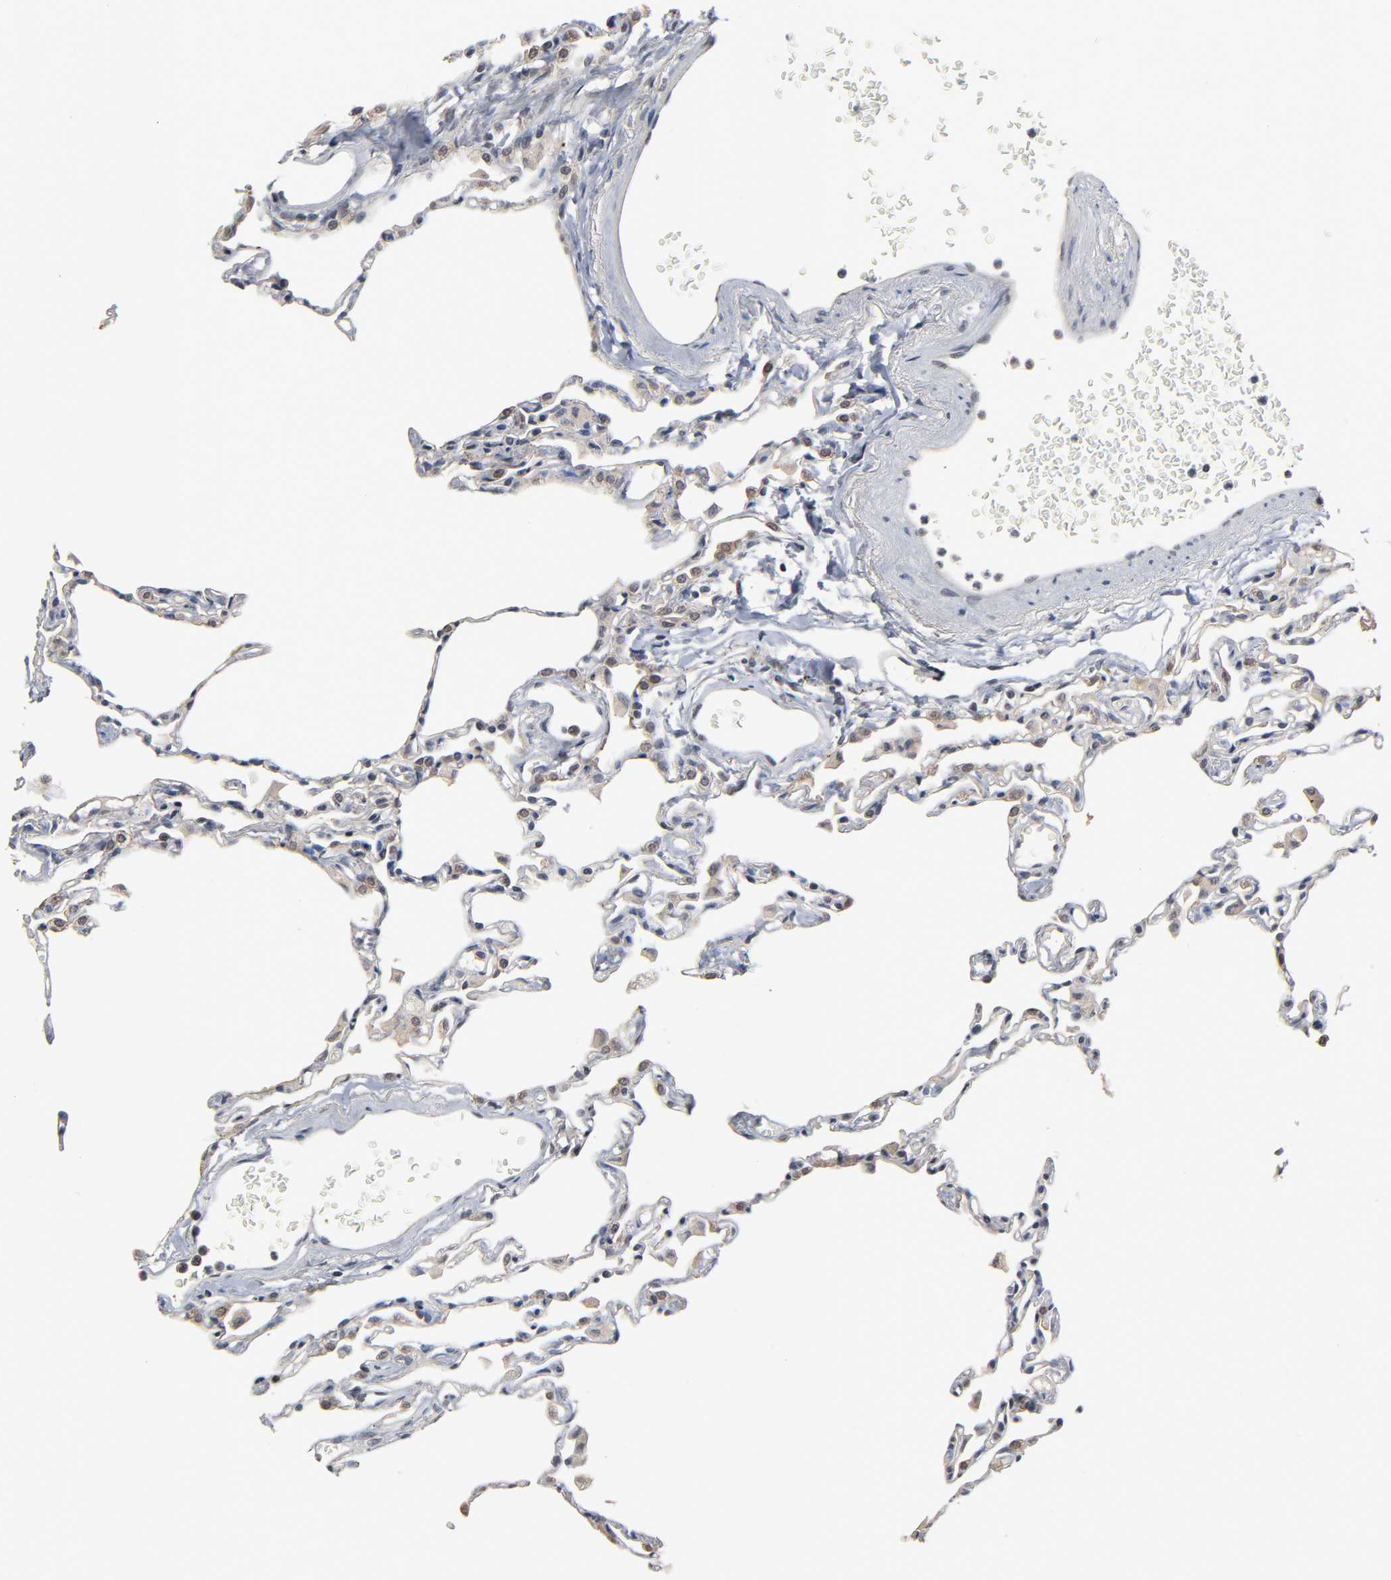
{"staining": {"intensity": "moderate", "quantity": "25%-75%", "location": "cytoplasmic/membranous,nuclear"}, "tissue": "lung", "cell_type": "Alveolar cells", "image_type": "normal", "snomed": [{"axis": "morphology", "description": "Normal tissue, NOS"}, {"axis": "topography", "description": "Lung"}], "caption": "Benign lung demonstrates moderate cytoplasmic/membranous,nuclear staining in approximately 25%-75% of alveolar cells.", "gene": "HTR1E", "patient": {"sex": "female", "age": 49}}